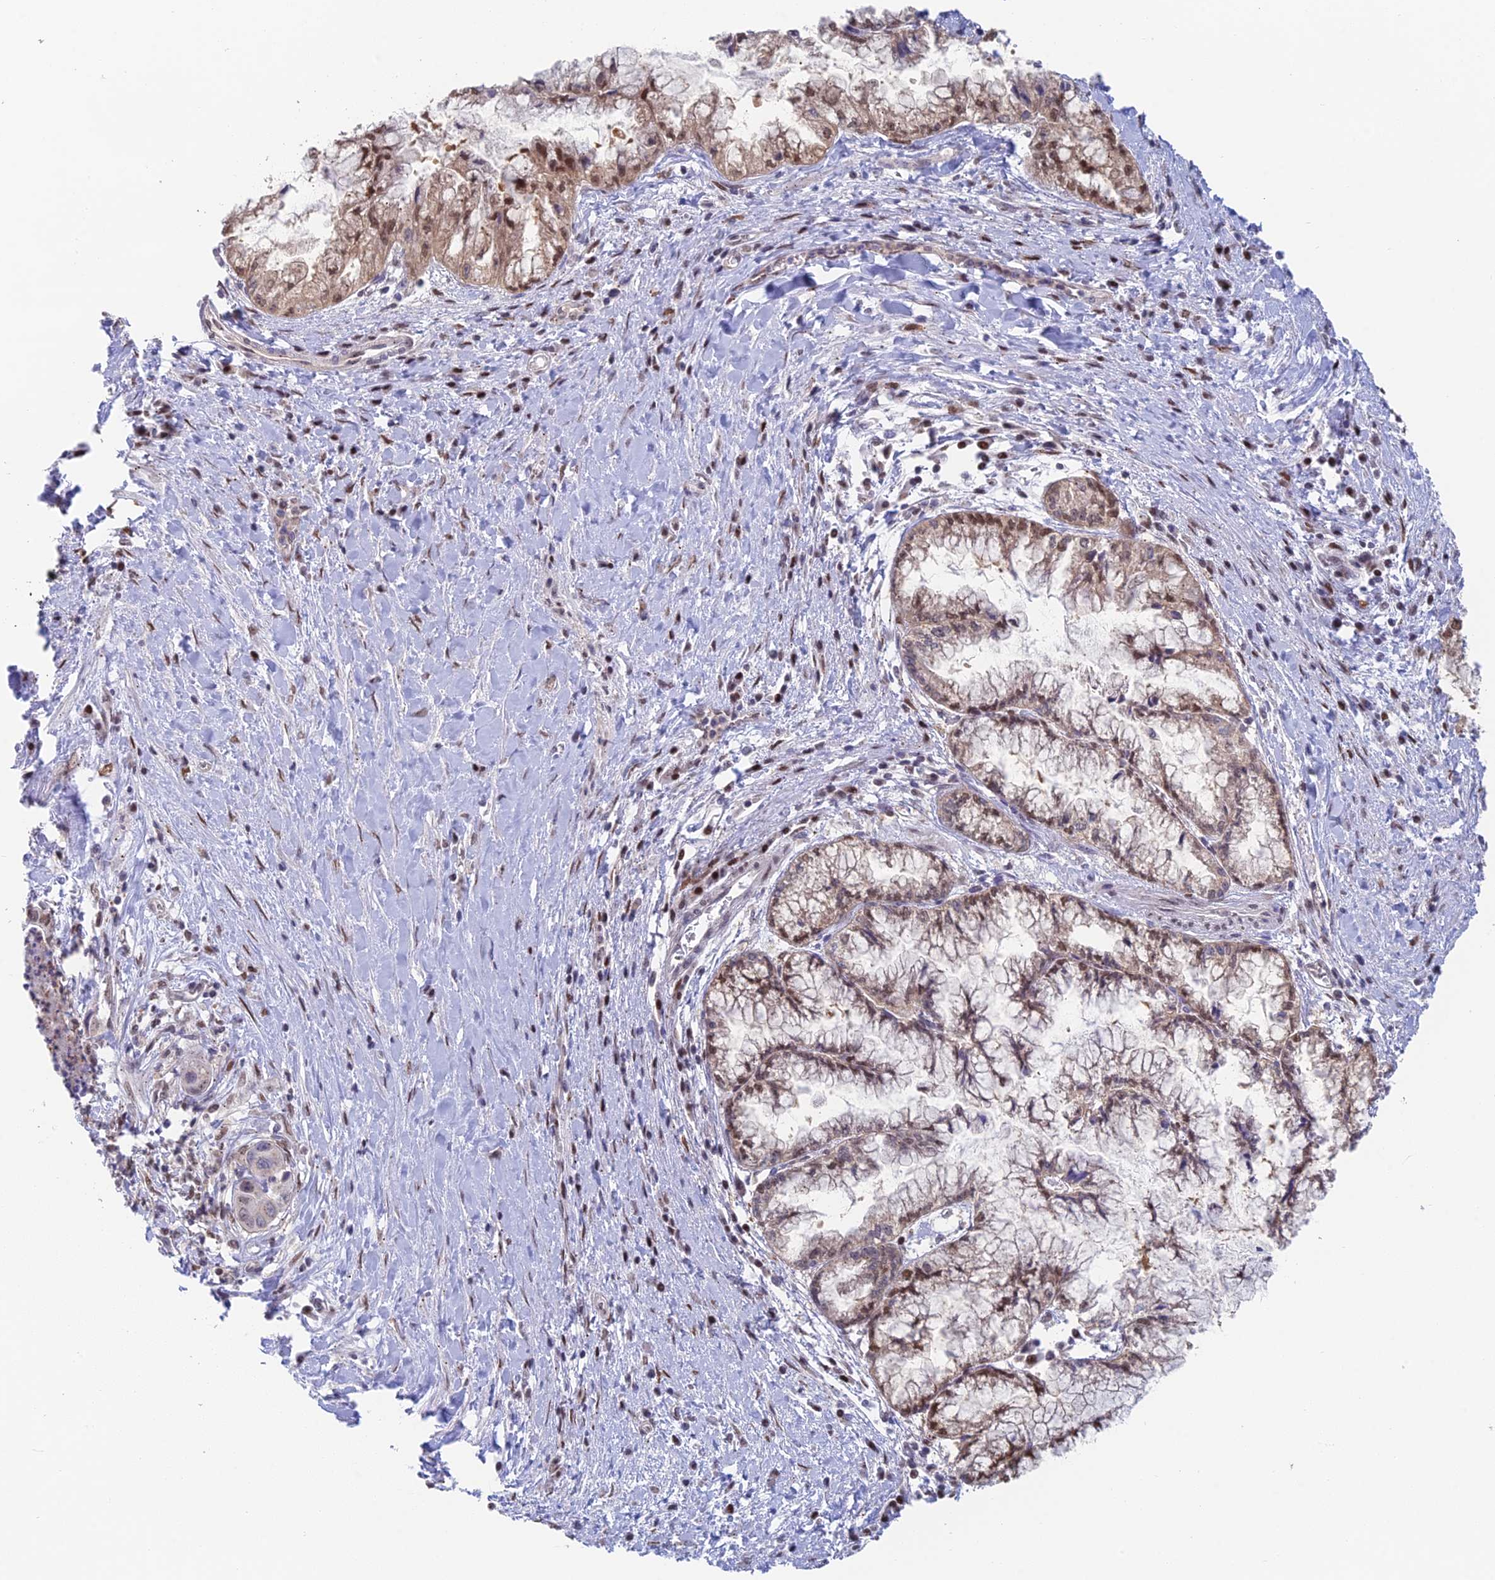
{"staining": {"intensity": "moderate", "quantity": ">75%", "location": "nuclear"}, "tissue": "pancreatic cancer", "cell_type": "Tumor cells", "image_type": "cancer", "snomed": [{"axis": "morphology", "description": "Adenocarcinoma, NOS"}, {"axis": "topography", "description": "Pancreas"}], "caption": "Immunohistochemistry (IHC) micrograph of pancreatic adenocarcinoma stained for a protein (brown), which exhibits medium levels of moderate nuclear positivity in about >75% of tumor cells.", "gene": "MRPL17", "patient": {"sex": "male", "age": 73}}